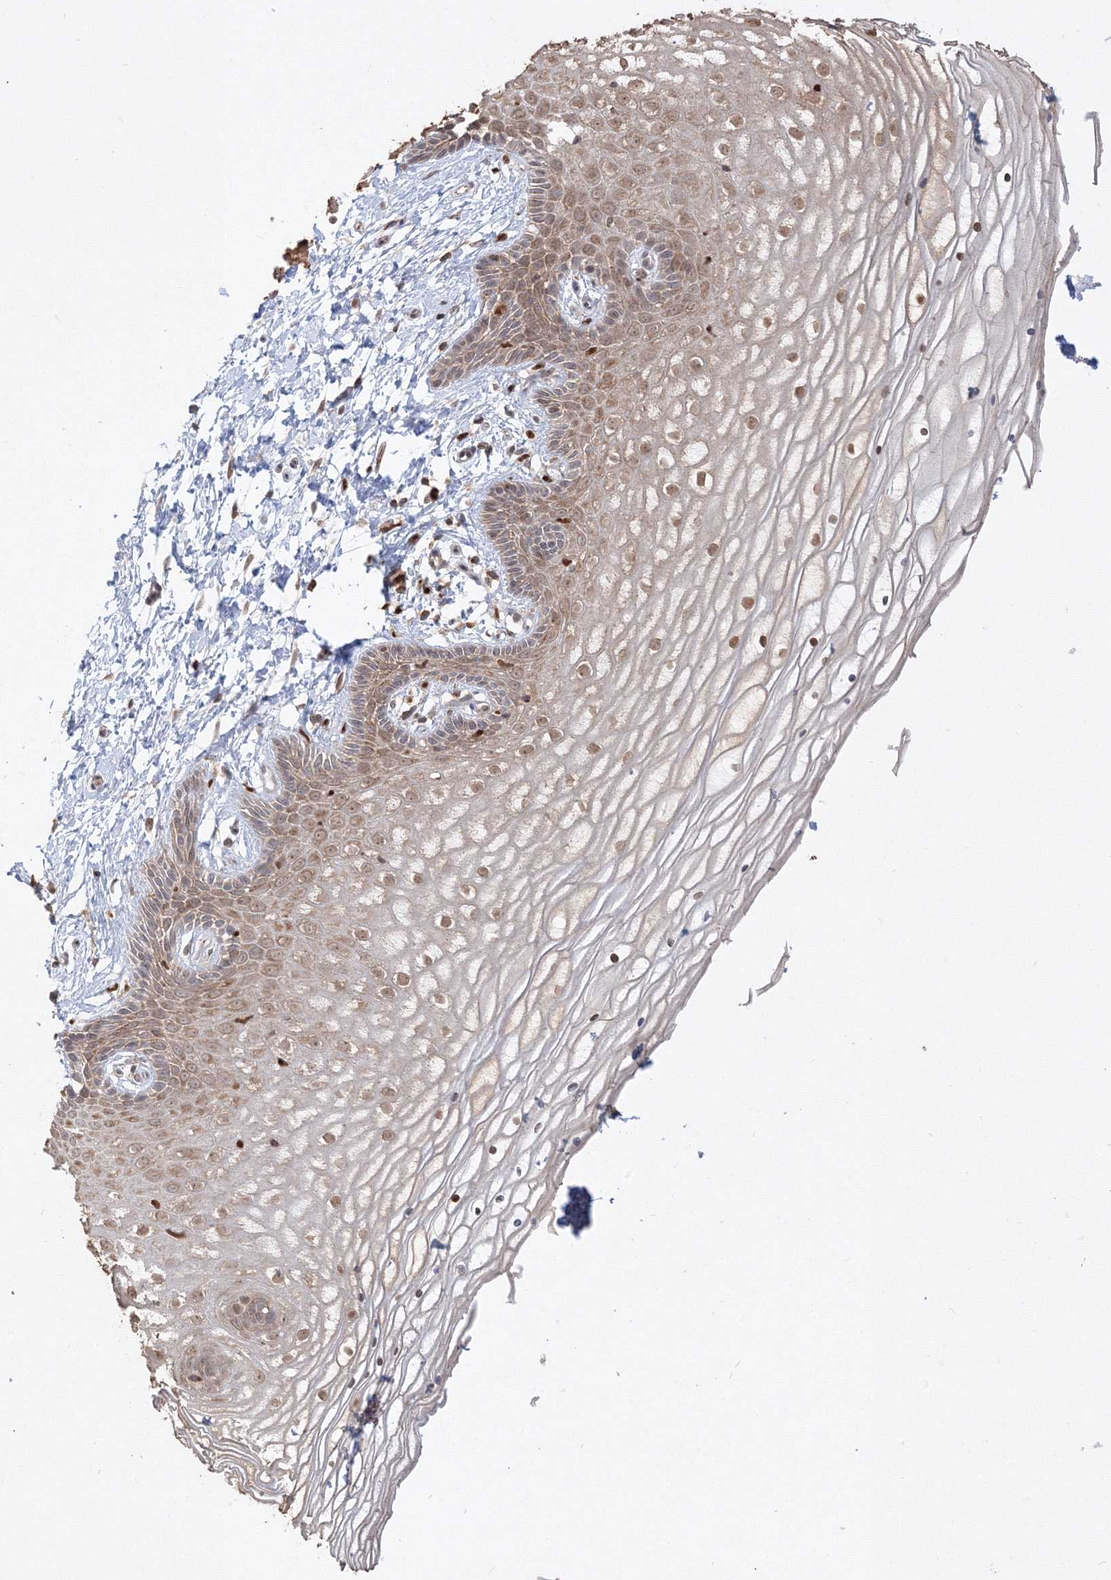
{"staining": {"intensity": "moderate", "quantity": ">75%", "location": "nuclear"}, "tissue": "vagina", "cell_type": "Squamous epithelial cells", "image_type": "normal", "snomed": [{"axis": "morphology", "description": "Normal tissue, NOS"}, {"axis": "topography", "description": "Vagina"}, {"axis": "topography", "description": "Cervix"}], "caption": "The immunohistochemical stain highlights moderate nuclear positivity in squamous epithelial cells of unremarkable vagina.", "gene": "TMEM50B", "patient": {"sex": "female", "age": 40}}